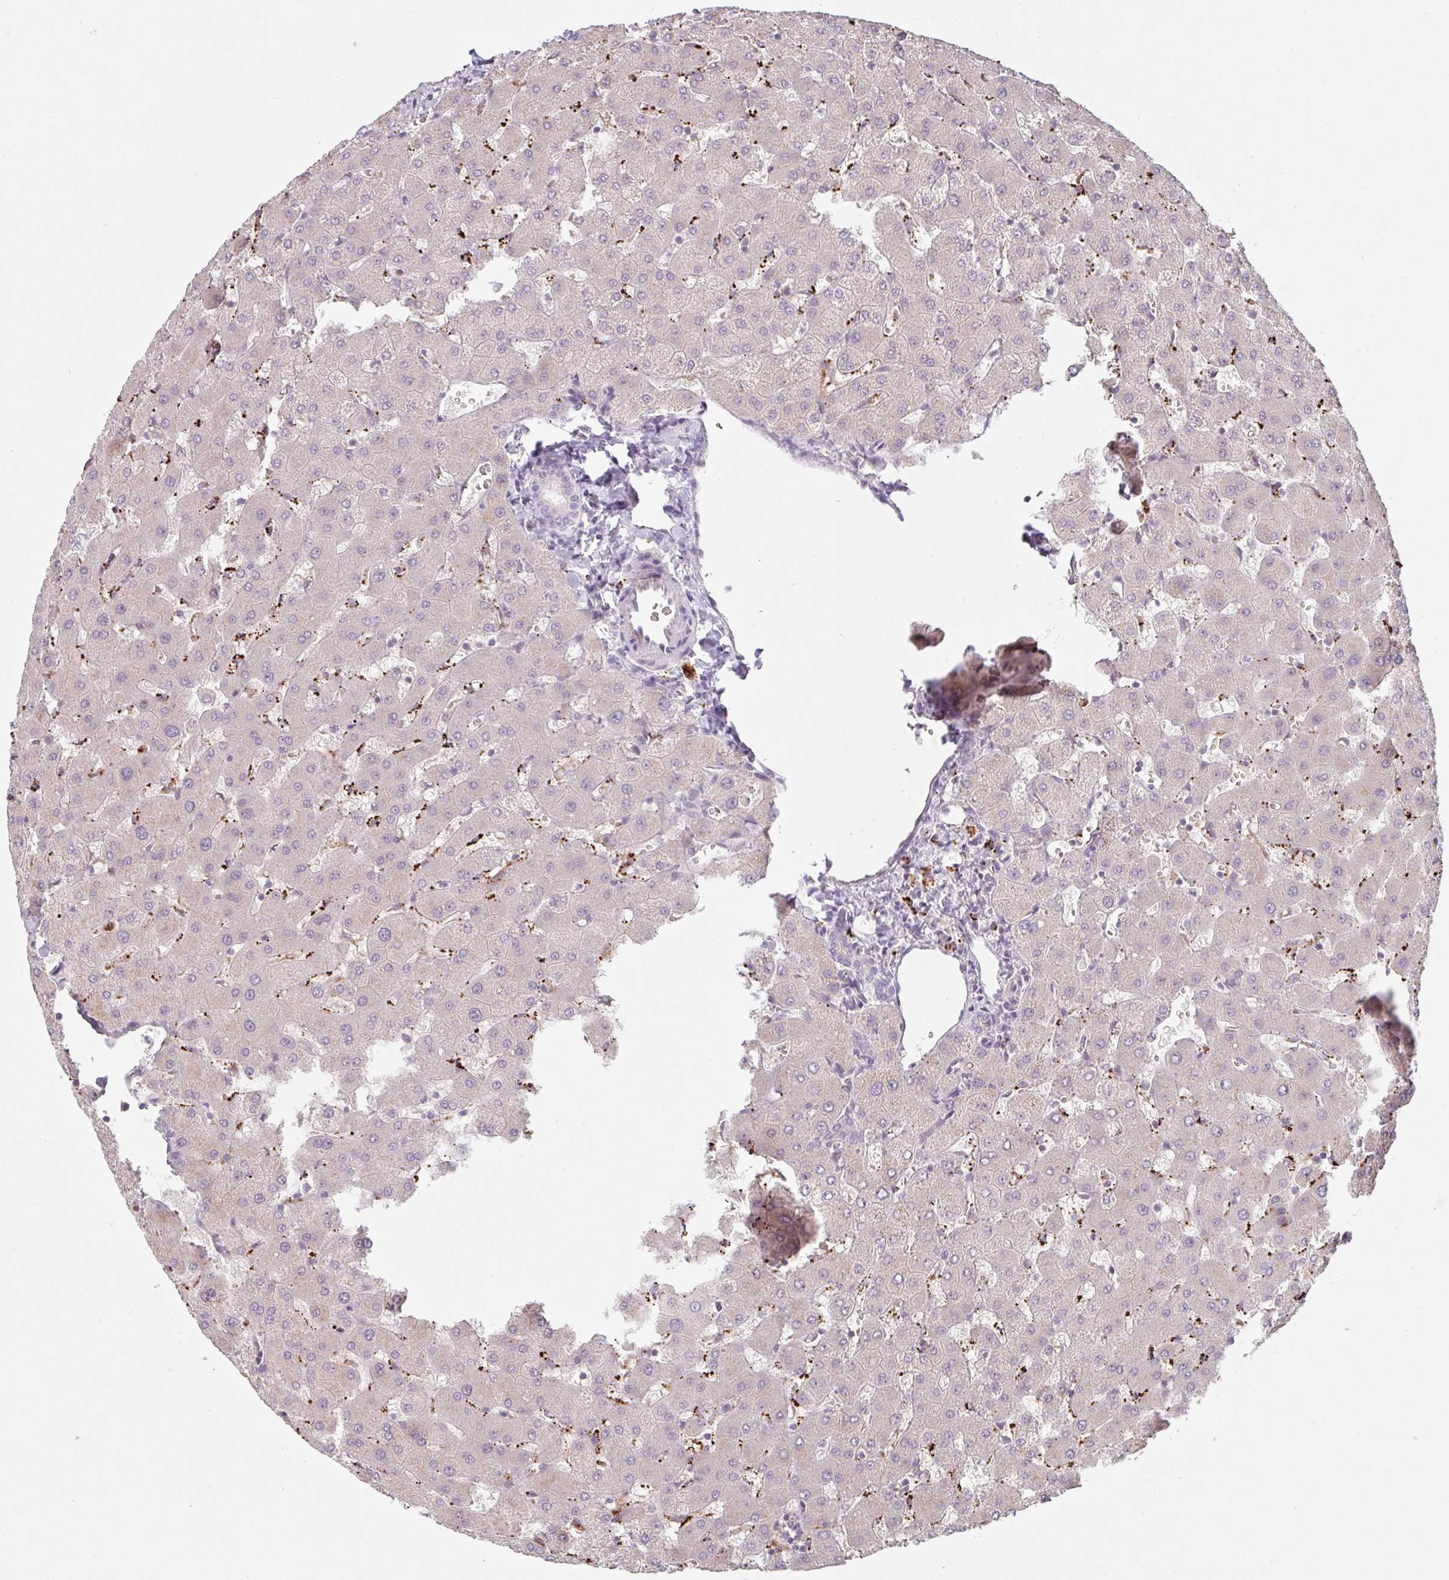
{"staining": {"intensity": "negative", "quantity": "none", "location": "none"}, "tissue": "liver", "cell_type": "Cholangiocytes", "image_type": "normal", "snomed": [{"axis": "morphology", "description": "Normal tissue, NOS"}, {"axis": "topography", "description": "Liver"}], "caption": "Immunohistochemistry (IHC) of benign liver demonstrates no staining in cholangiocytes.", "gene": "TMEM237", "patient": {"sex": "female", "age": 63}}